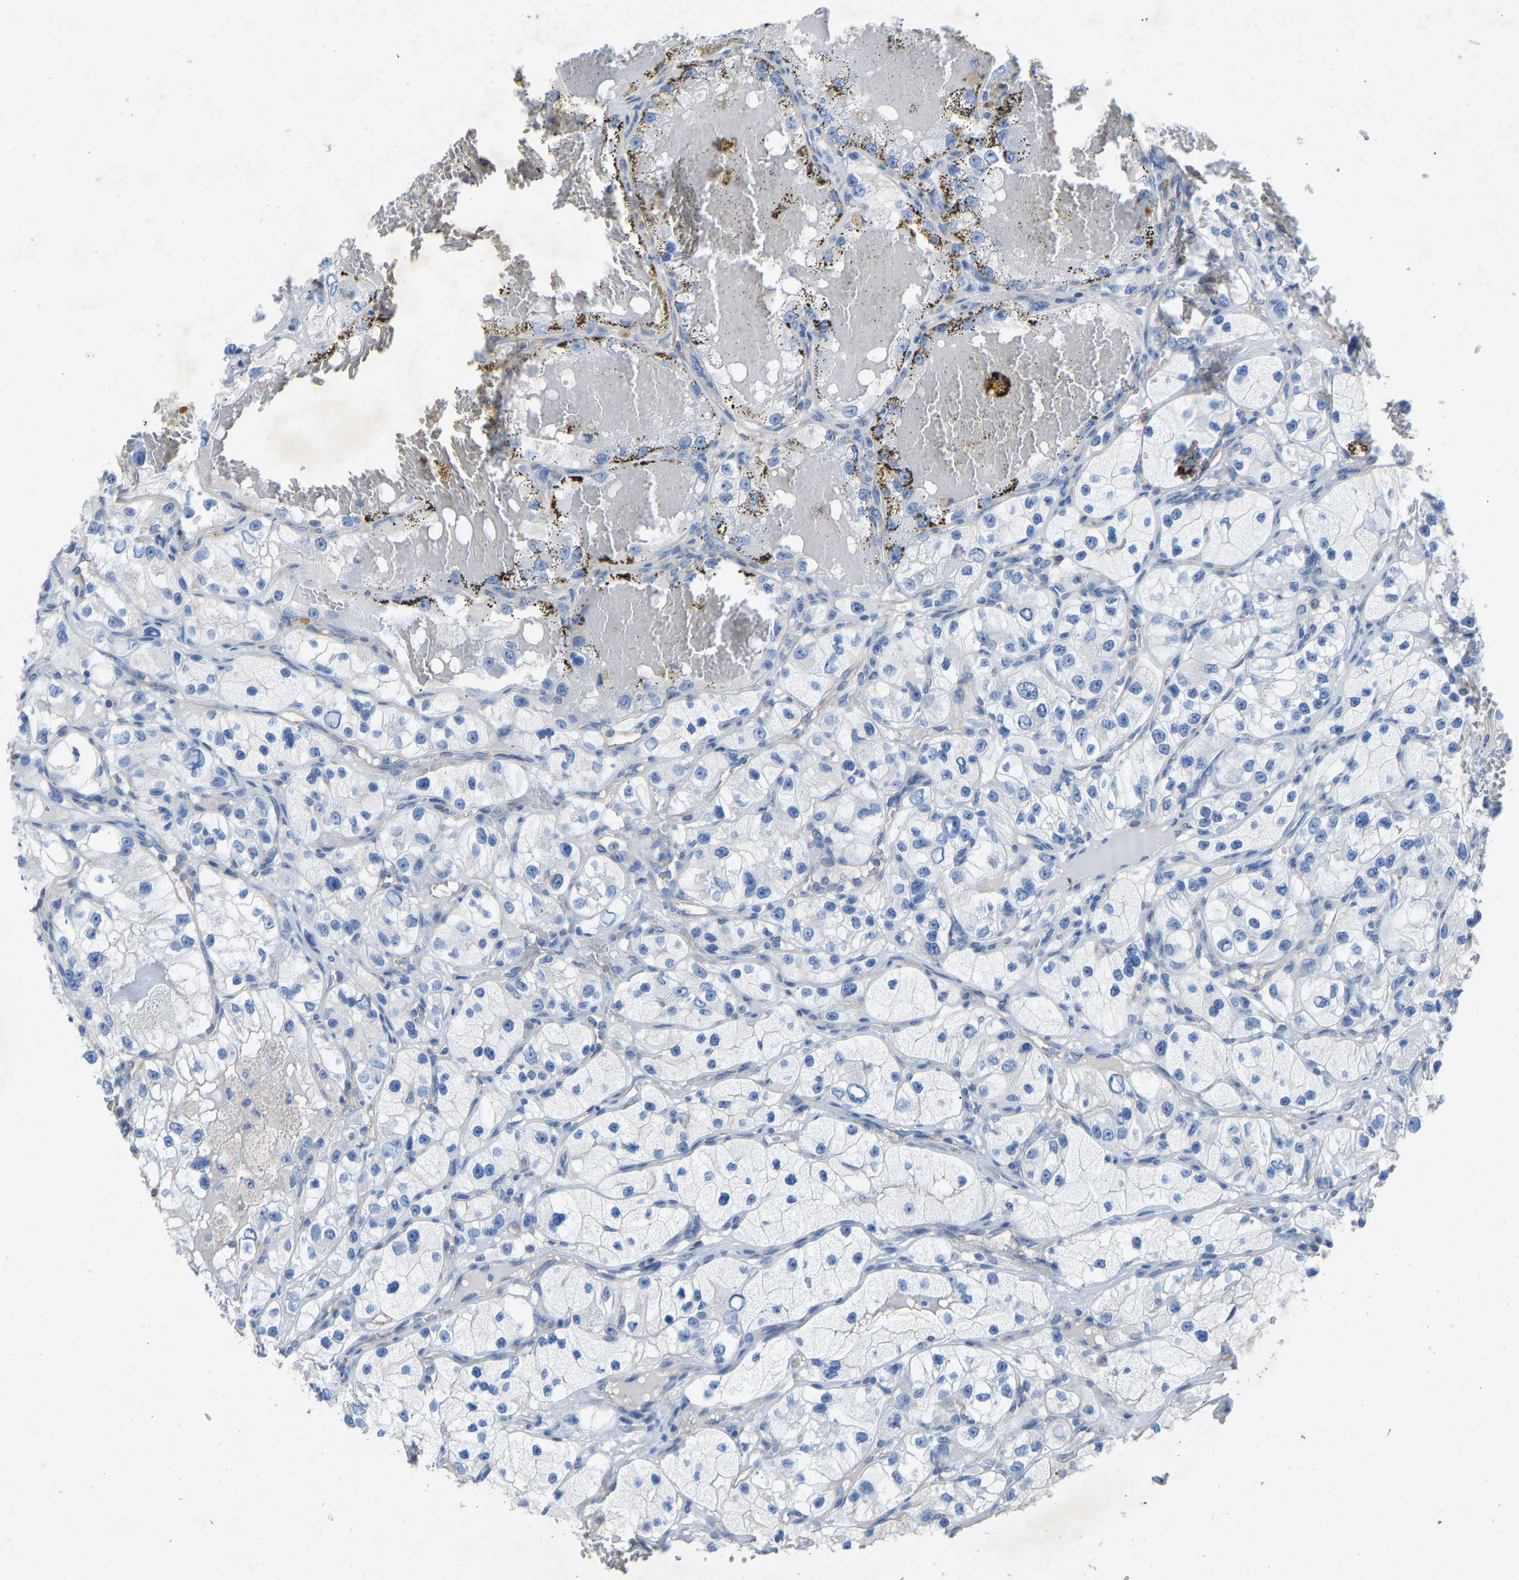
{"staining": {"intensity": "negative", "quantity": "none", "location": "none"}, "tissue": "renal cancer", "cell_type": "Tumor cells", "image_type": "cancer", "snomed": [{"axis": "morphology", "description": "Adenocarcinoma, NOS"}, {"axis": "topography", "description": "Kidney"}], "caption": "Photomicrograph shows no significant protein positivity in tumor cells of renal adenocarcinoma. The staining was performed using DAB to visualize the protein expression in brown, while the nuclei were stained in blue with hematoxylin (Magnification: 20x).", "gene": "TECTA", "patient": {"sex": "female", "age": 57}}